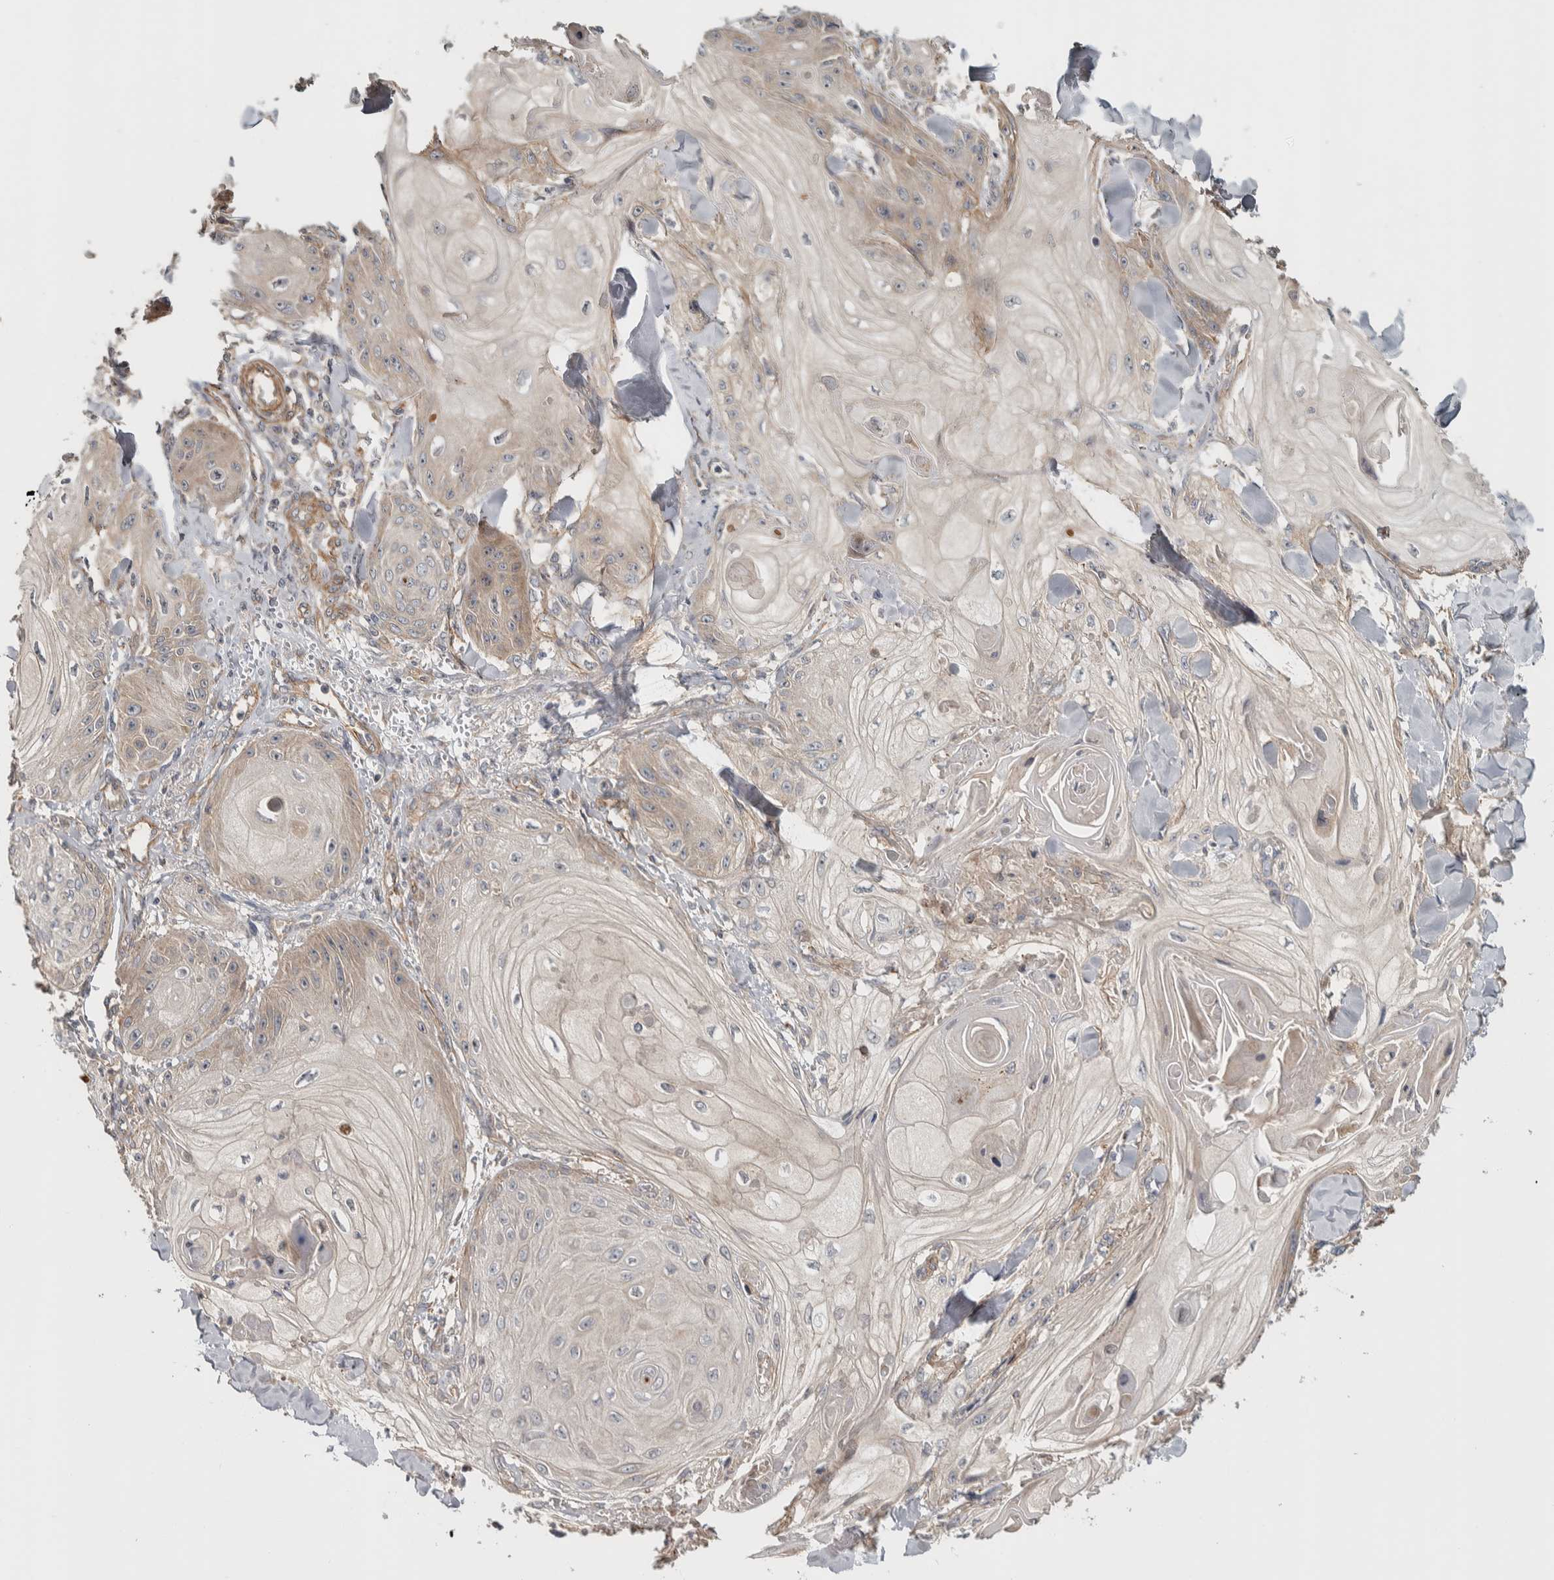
{"staining": {"intensity": "negative", "quantity": "none", "location": "none"}, "tissue": "skin cancer", "cell_type": "Tumor cells", "image_type": "cancer", "snomed": [{"axis": "morphology", "description": "Squamous cell carcinoma, NOS"}, {"axis": "topography", "description": "Skin"}], "caption": "Skin cancer was stained to show a protein in brown. There is no significant staining in tumor cells.", "gene": "CHMP4C", "patient": {"sex": "male", "age": 74}}